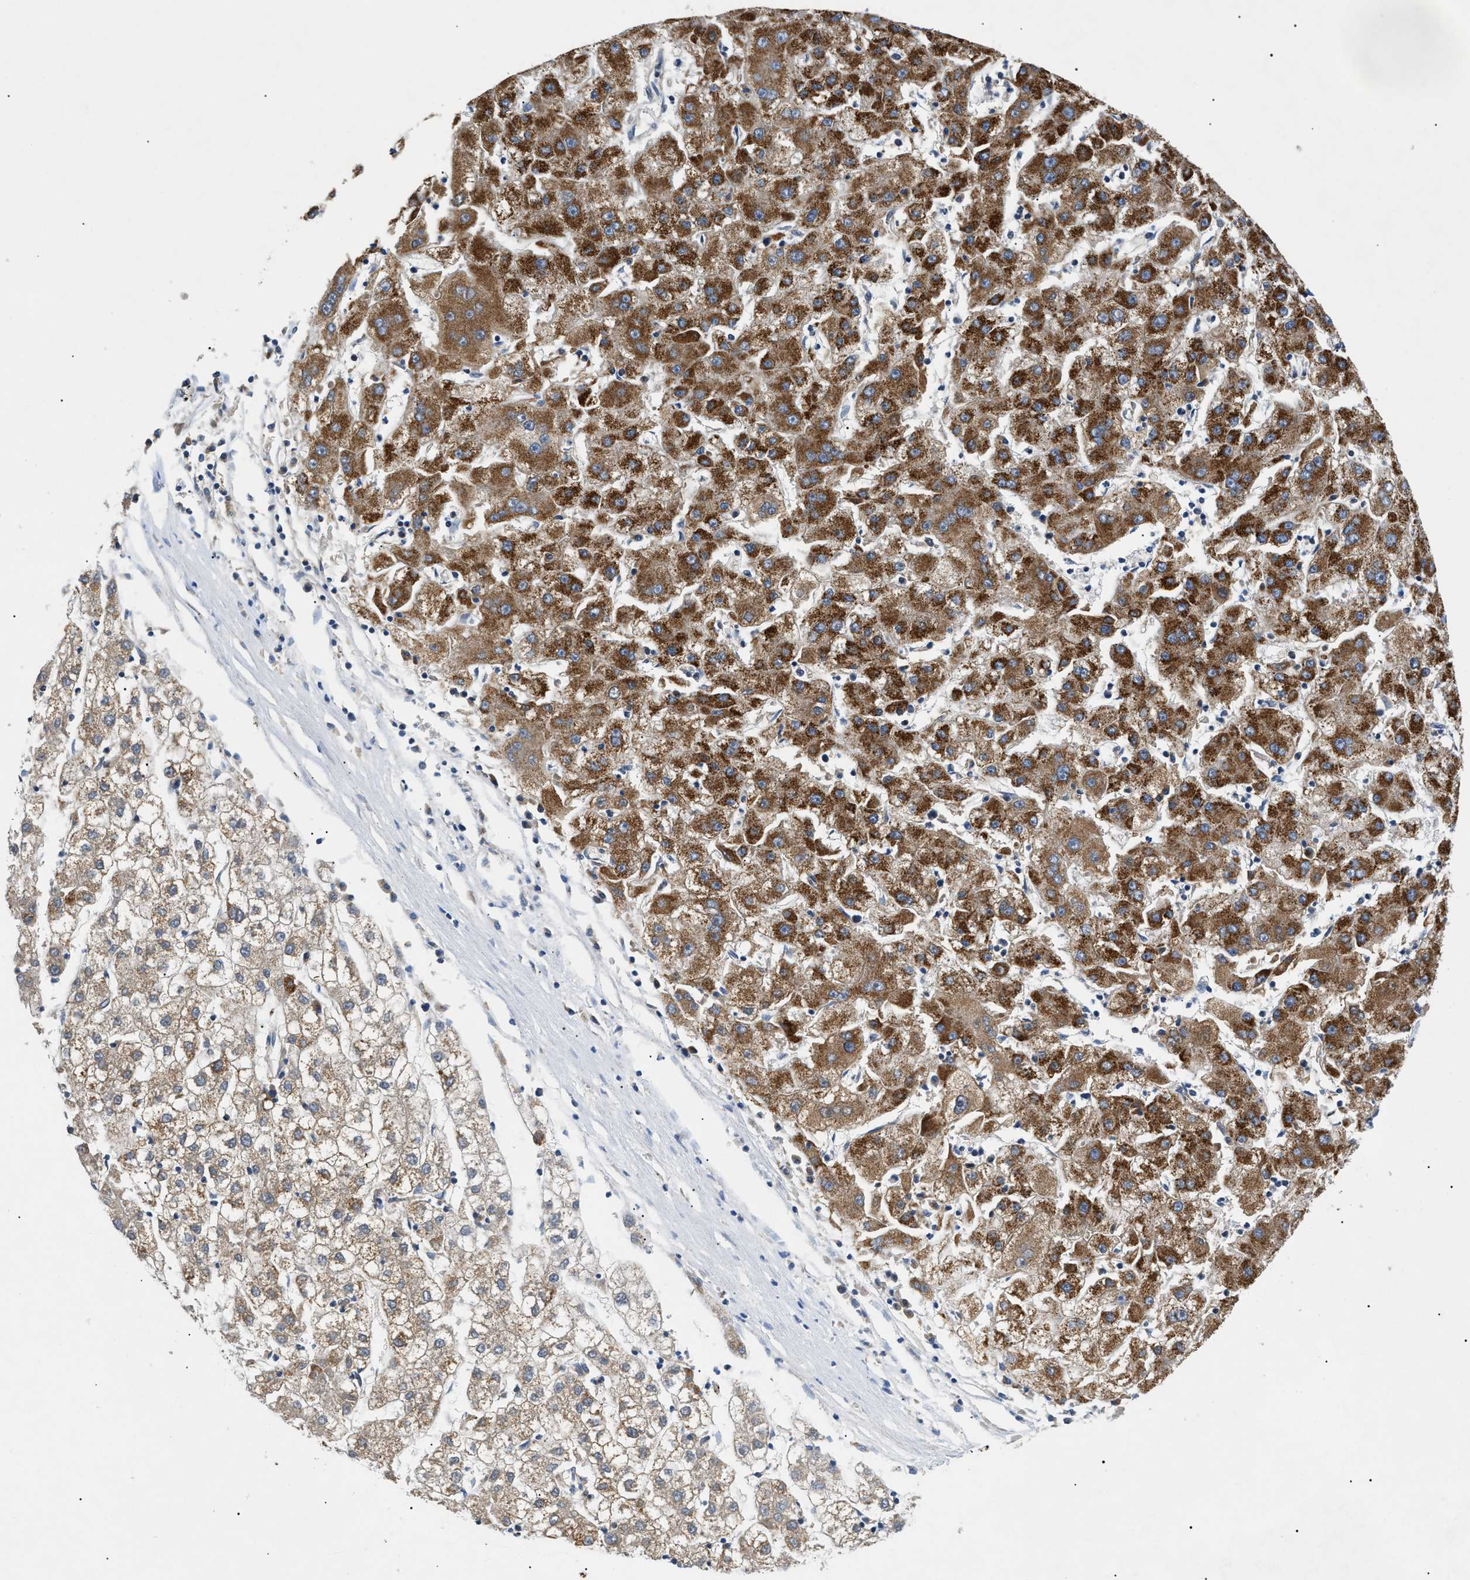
{"staining": {"intensity": "strong", "quantity": "25%-75%", "location": "cytoplasmic/membranous"}, "tissue": "liver cancer", "cell_type": "Tumor cells", "image_type": "cancer", "snomed": [{"axis": "morphology", "description": "Carcinoma, Hepatocellular, NOS"}, {"axis": "topography", "description": "Liver"}], "caption": "The histopathology image shows staining of liver hepatocellular carcinoma, revealing strong cytoplasmic/membranous protein positivity (brown color) within tumor cells. Nuclei are stained in blue.", "gene": "ZBTB11", "patient": {"sex": "male", "age": 72}}